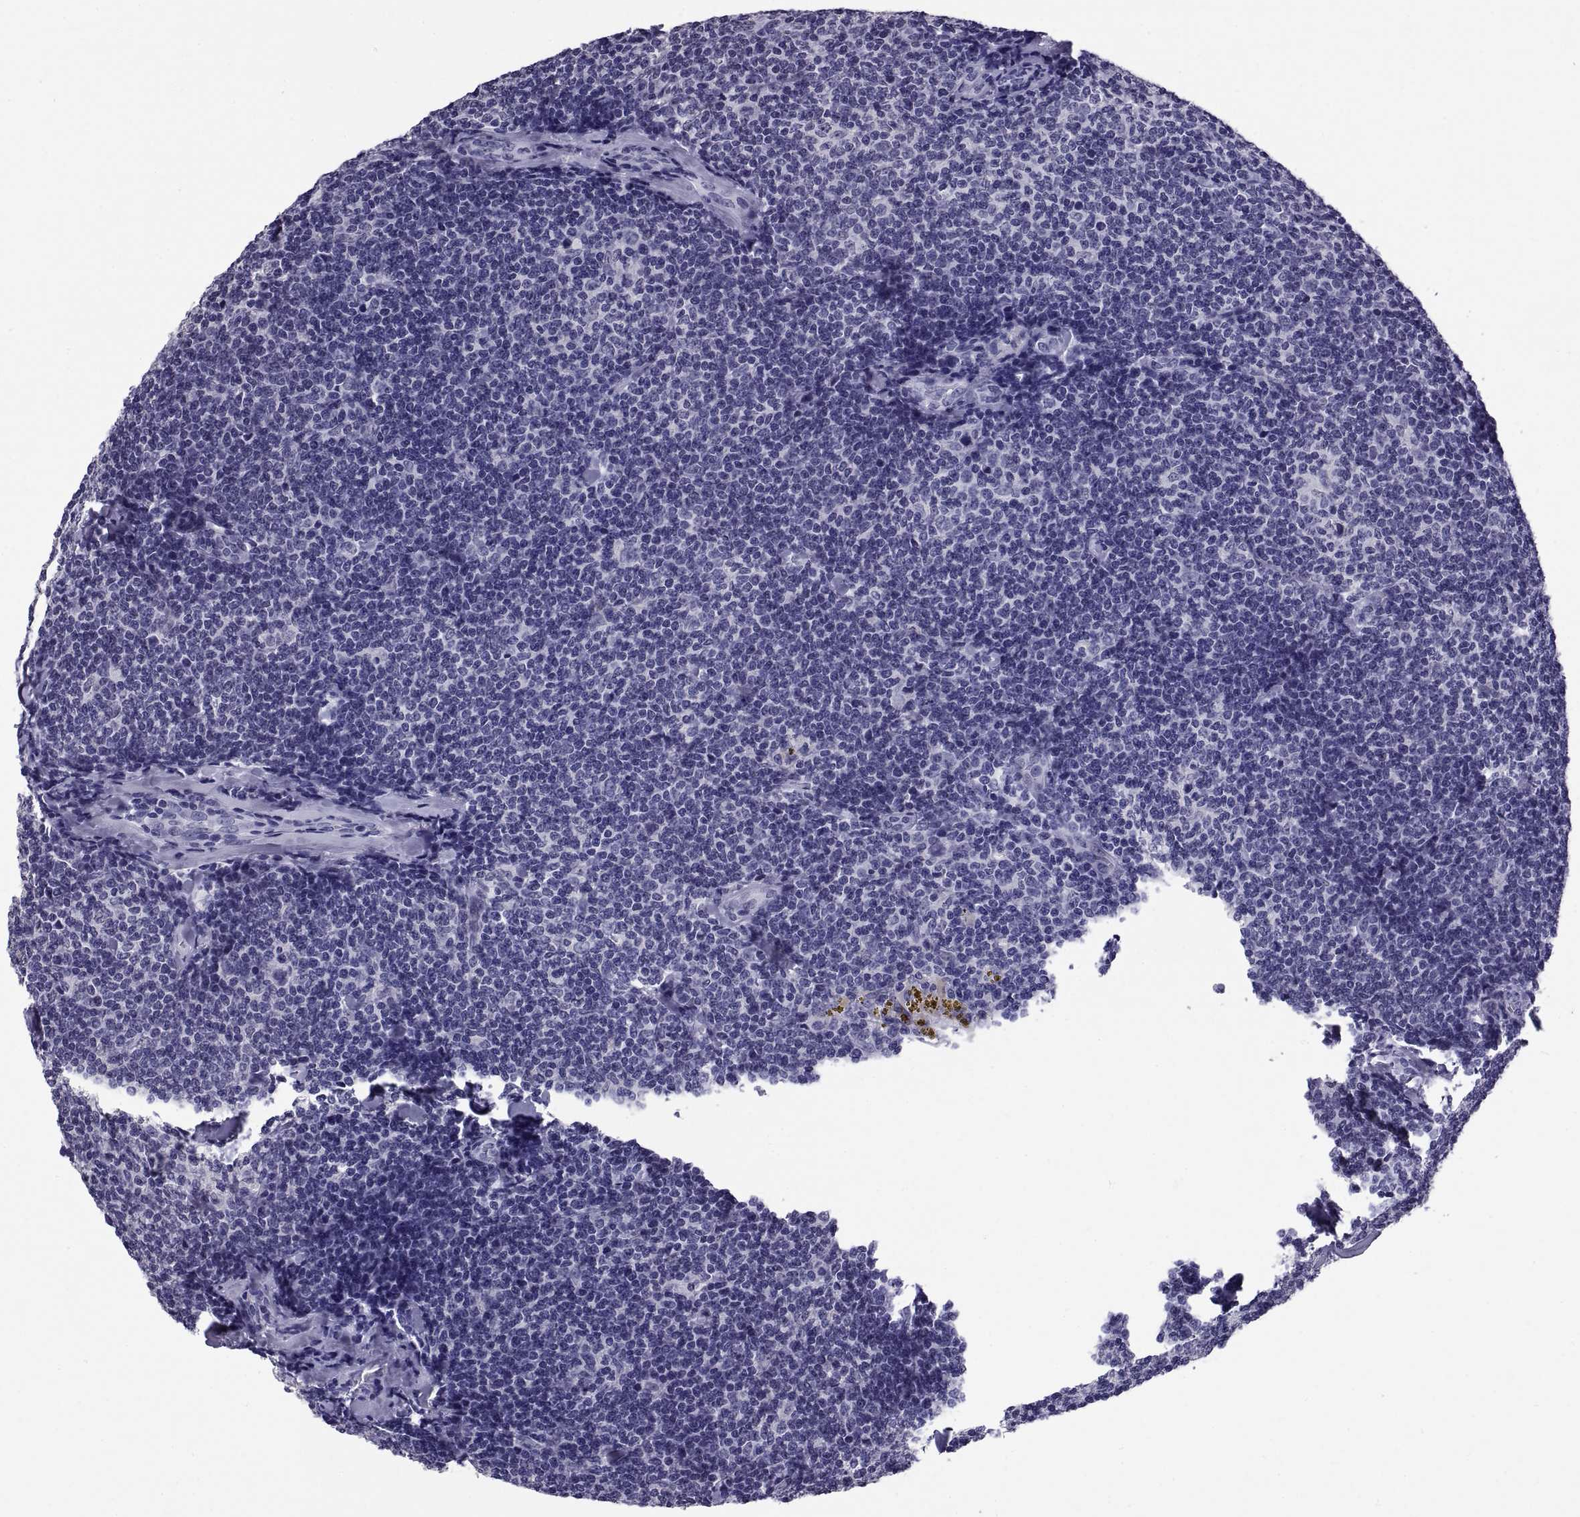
{"staining": {"intensity": "negative", "quantity": "none", "location": "none"}, "tissue": "lymphoma", "cell_type": "Tumor cells", "image_type": "cancer", "snomed": [{"axis": "morphology", "description": "Malignant lymphoma, non-Hodgkin's type, Low grade"}, {"axis": "topography", "description": "Lymph node"}], "caption": "This is a image of immunohistochemistry (IHC) staining of malignant lymphoma, non-Hodgkin's type (low-grade), which shows no positivity in tumor cells.", "gene": "TGFBR3L", "patient": {"sex": "female", "age": 56}}